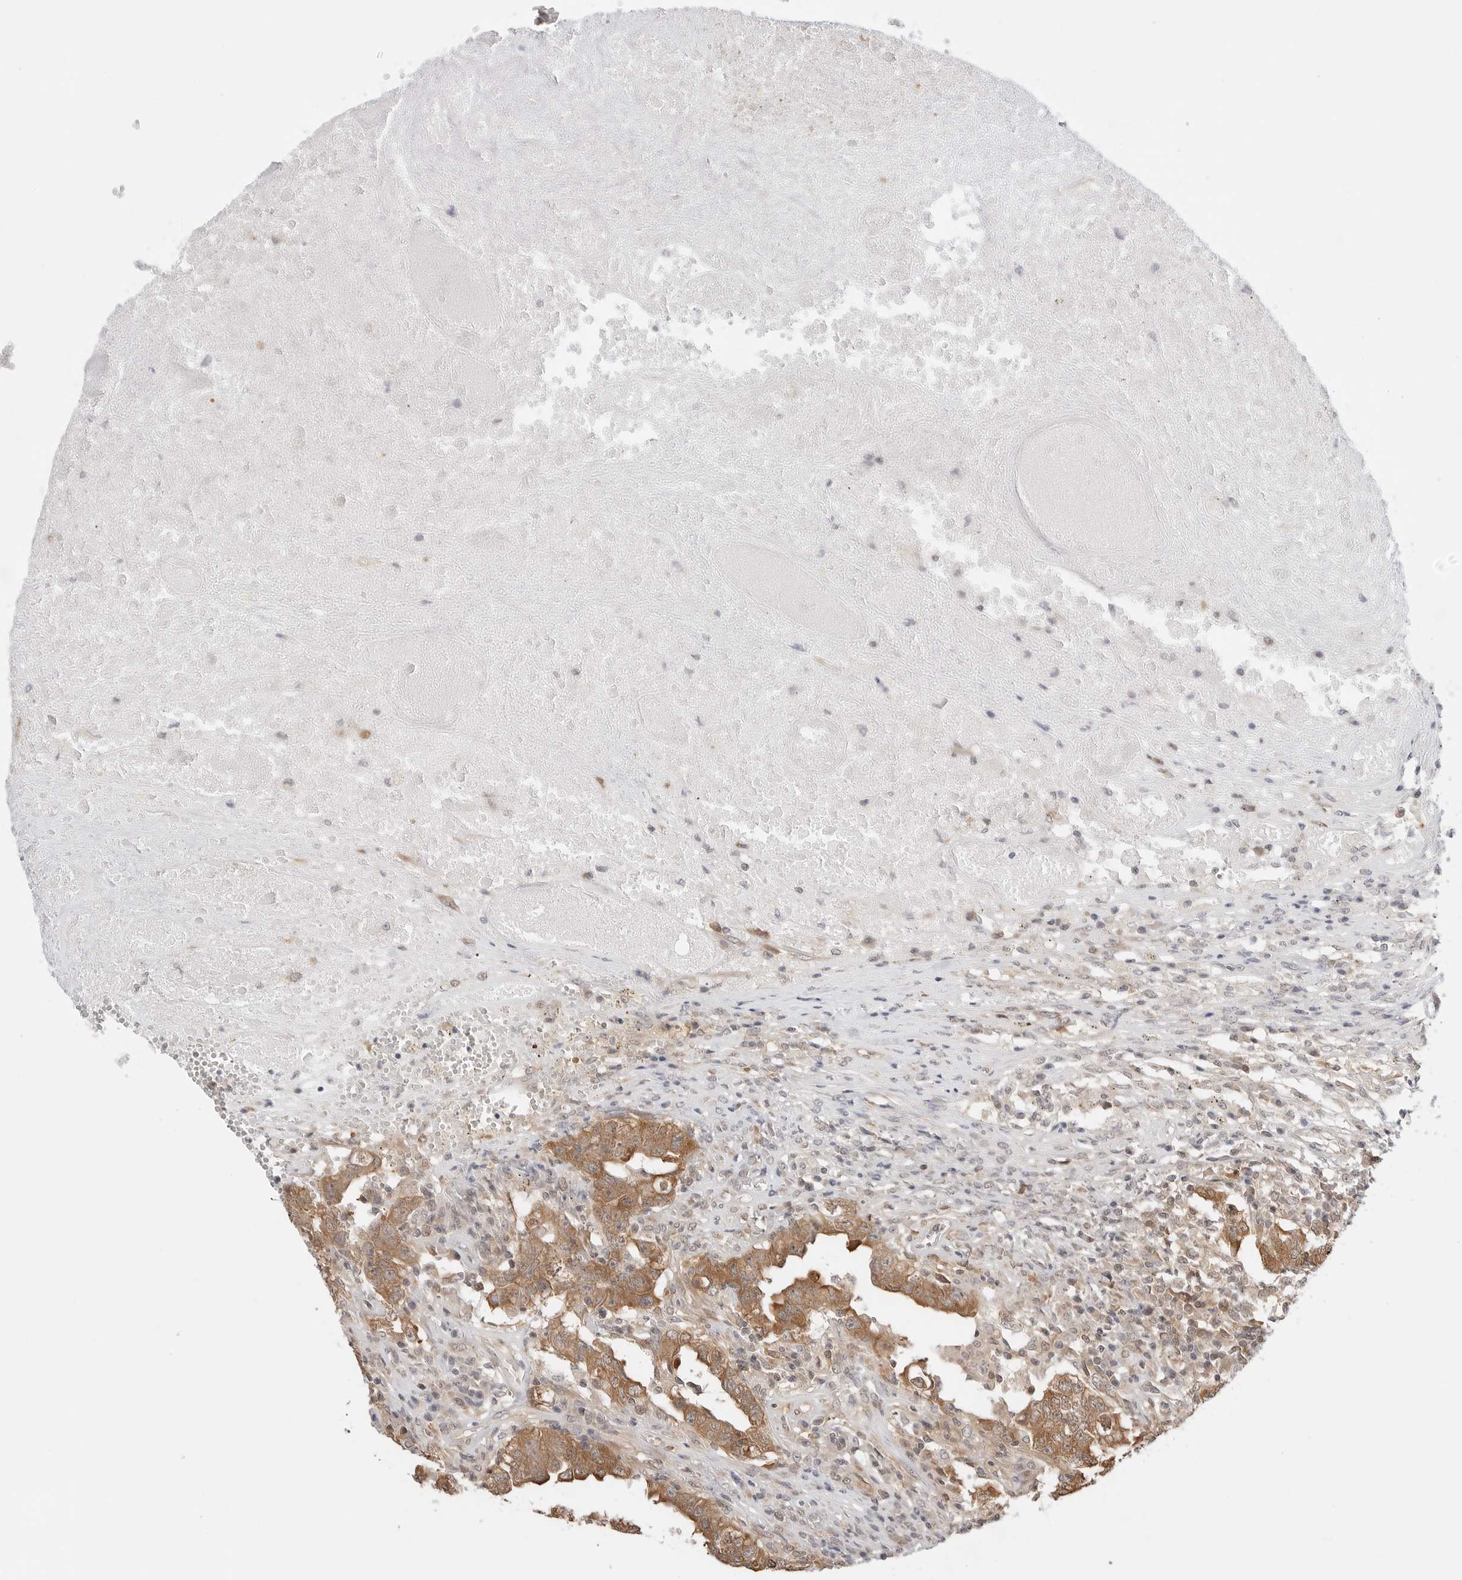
{"staining": {"intensity": "moderate", "quantity": ">75%", "location": "cytoplasmic/membranous"}, "tissue": "testis cancer", "cell_type": "Tumor cells", "image_type": "cancer", "snomed": [{"axis": "morphology", "description": "Carcinoma, Embryonal, NOS"}, {"axis": "topography", "description": "Testis"}], "caption": "Testis cancer (embryonal carcinoma) tissue shows moderate cytoplasmic/membranous staining in about >75% of tumor cells, visualized by immunohistochemistry.", "gene": "NUDC", "patient": {"sex": "male", "age": 26}}